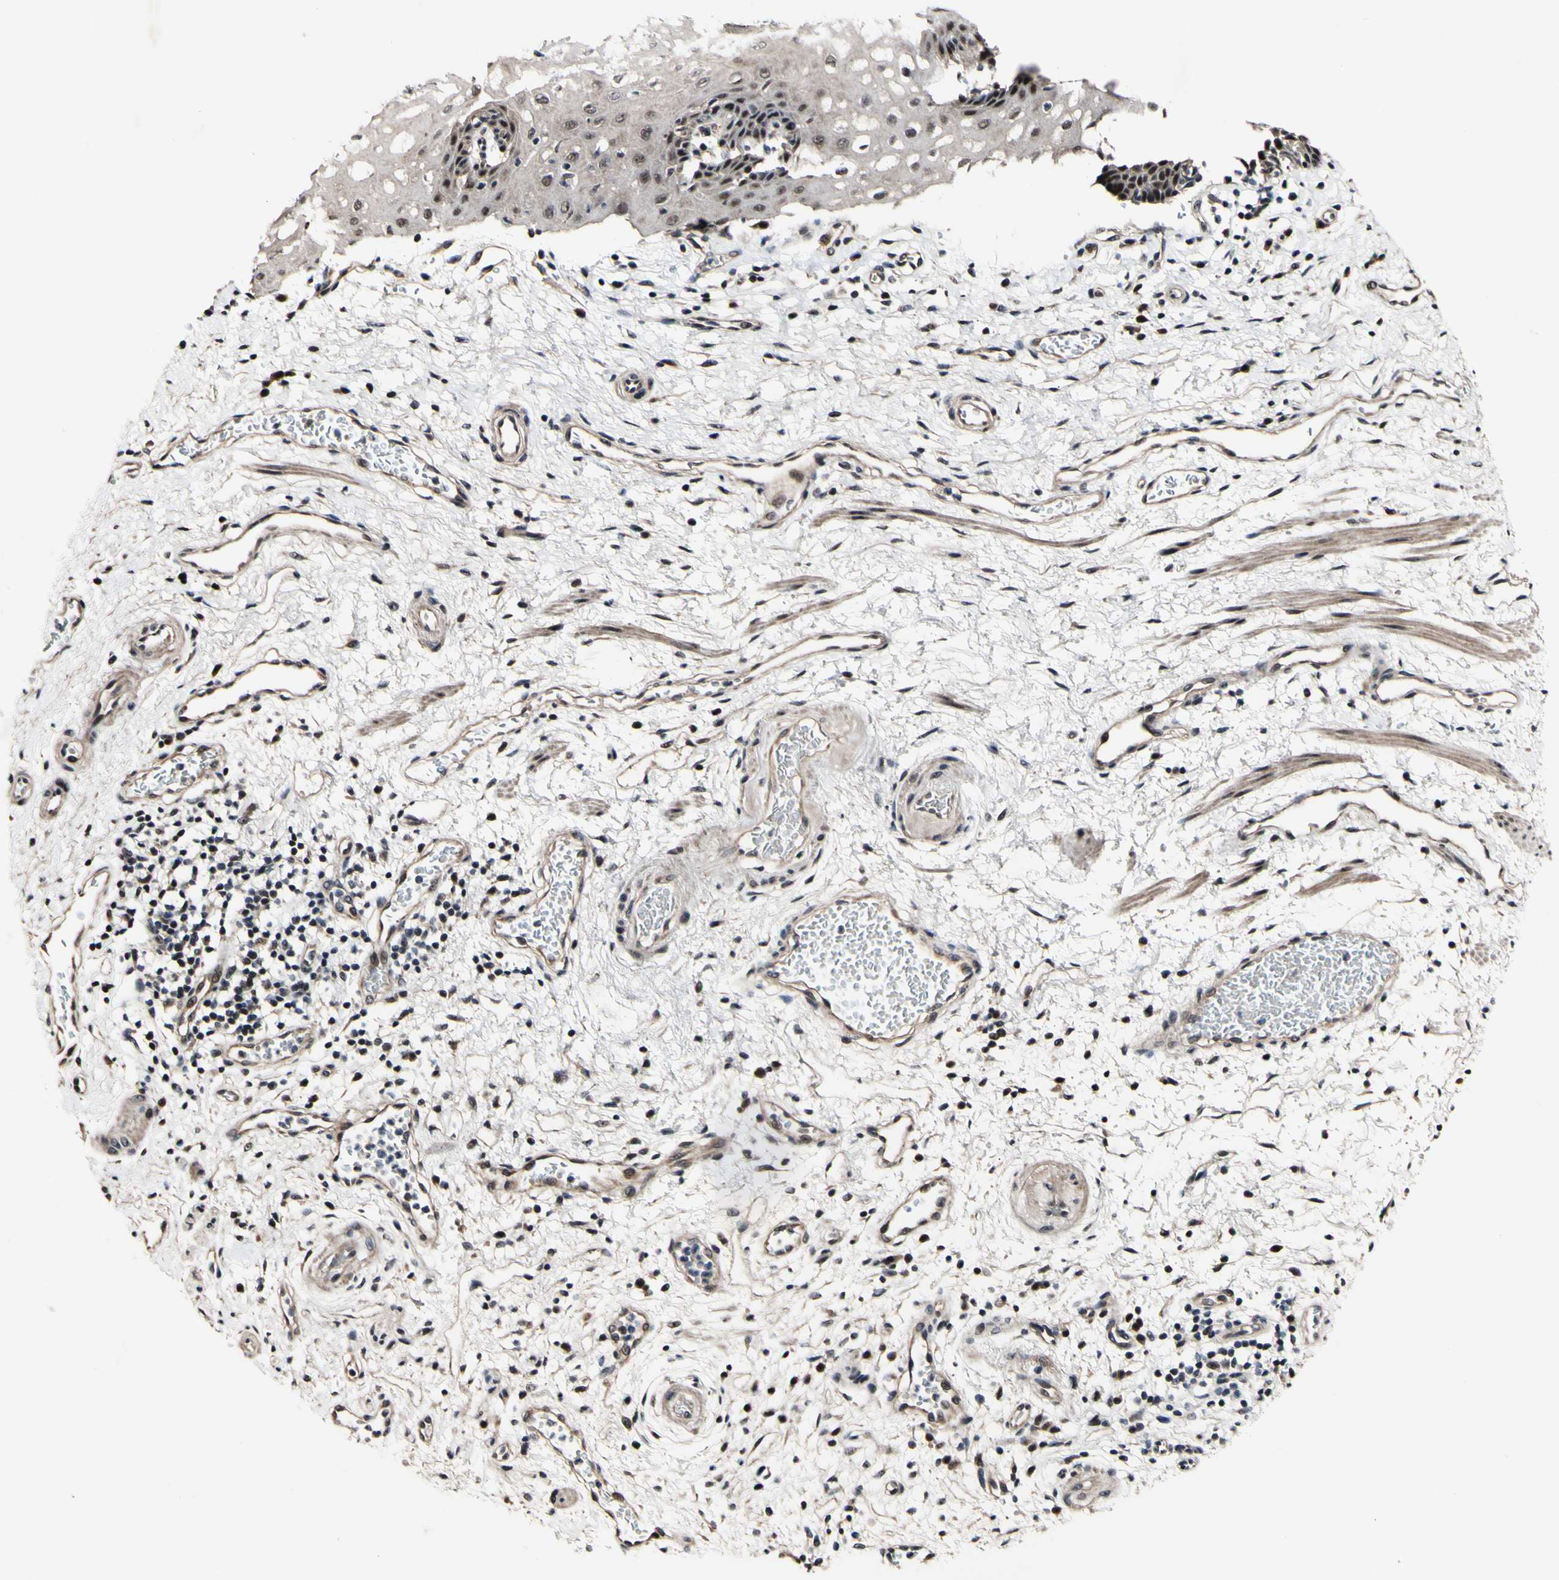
{"staining": {"intensity": "moderate", "quantity": "25%-75%", "location": "cytoplasmic/membranous,nuclear"}, "tissue": "esophagus", "cell_type": "Squamous epithelial cells", "image_type": "normal", "snomed": [{"axis": "morphology", "description": "Normal tissue, NOS"}, {"axis": "topography", "description": "Esophagus"}], "caption": "Immunohistochemistry histopathology image of benign human esophagus stained for a protein (brown), which reveals medium levels of moderate cytoplasmic/membranous,nuclear positivity in about 25%-75% of squamous epithelial cells.", "gene": "POLR2F", "patient": {"sex": "male", "age": 54}}